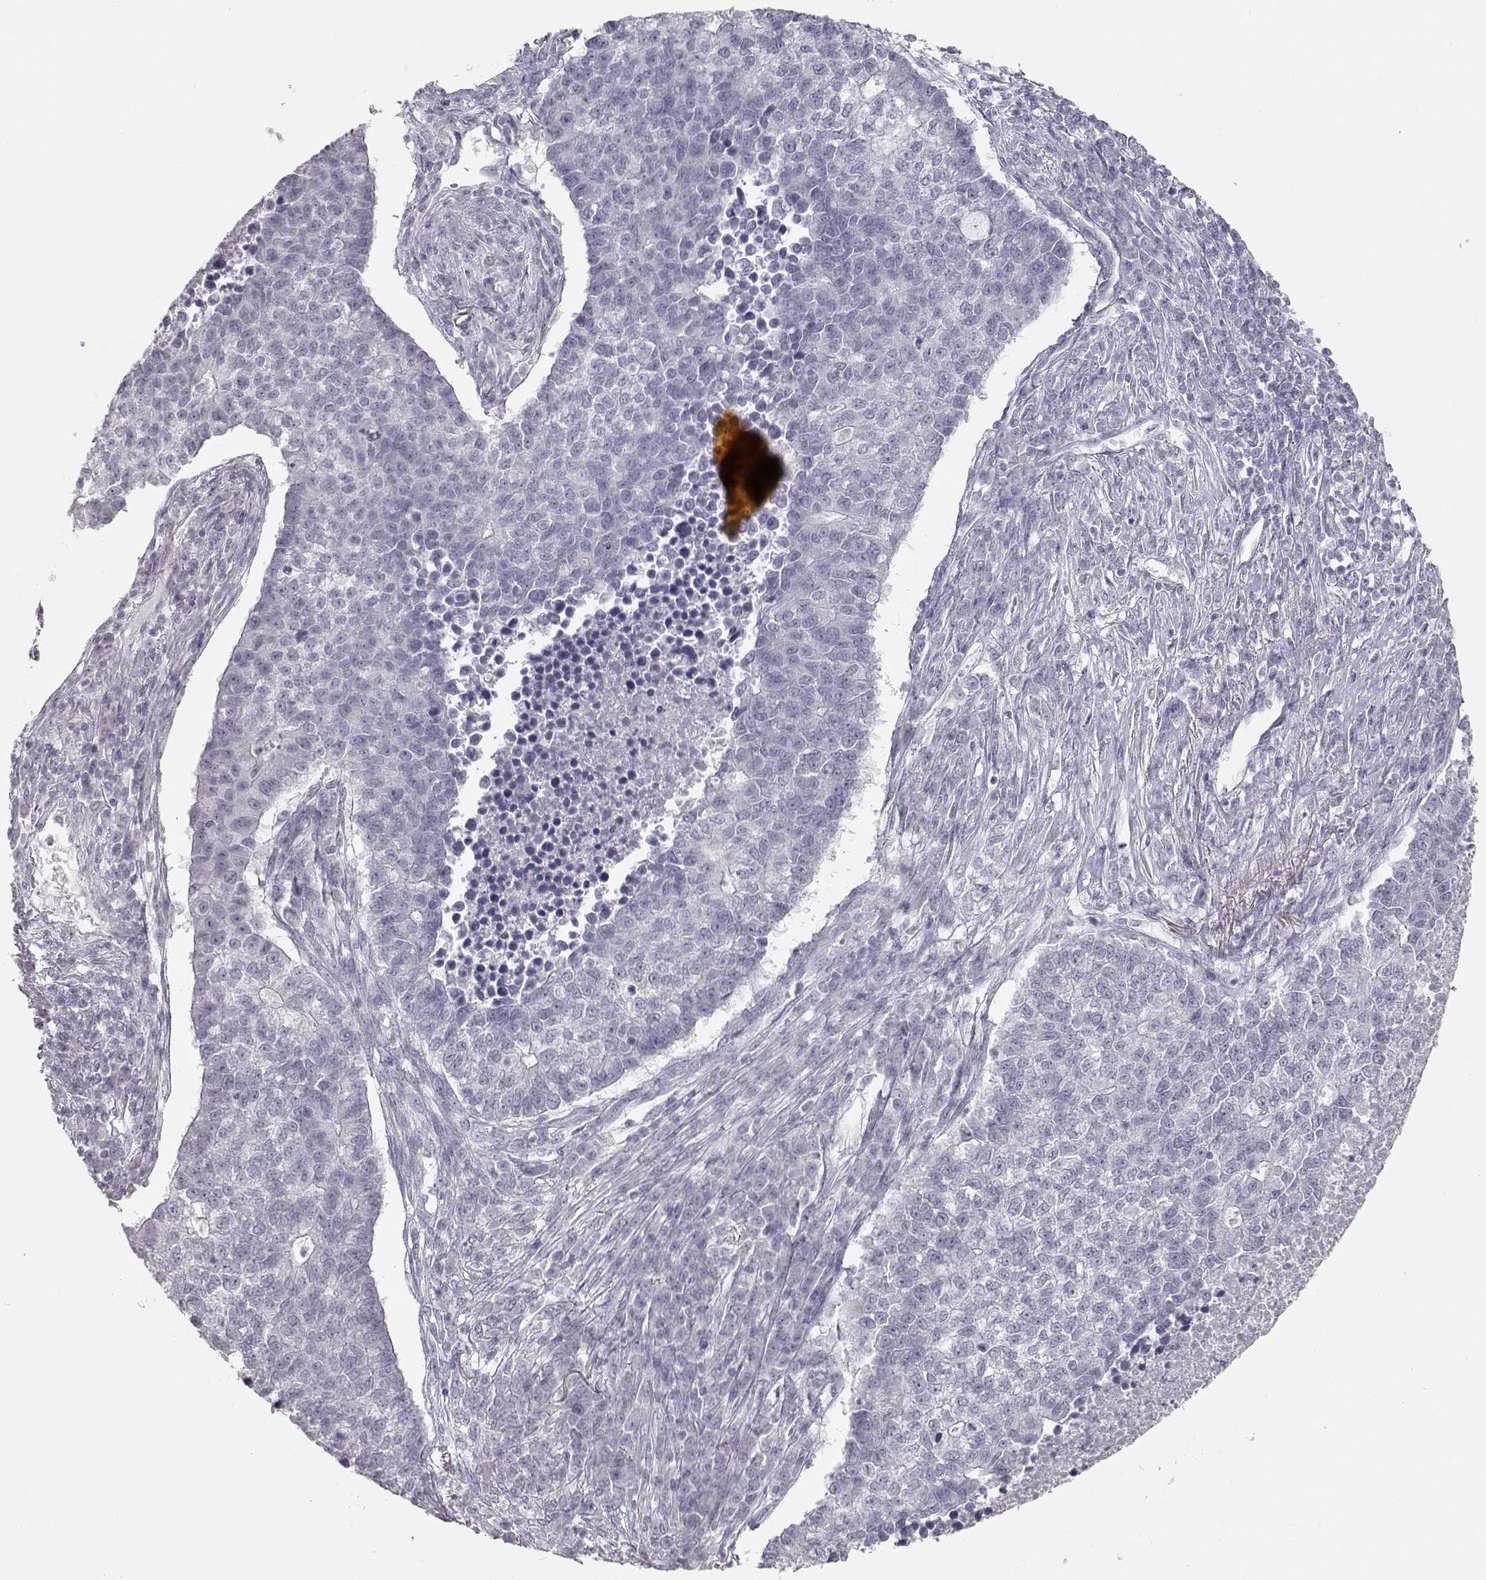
{"staining": {"intensity": "negative", "quantity": "none", "location": "none"}, "tissue": "lung cancer", "cell_type": "Tumor cells", "image_type": "cancer", "snomed": [{"axis": "morphology", "description": "Adenocarcinoma, NOS"}, {"axis": "topography", "description": "Lung"}], "caption": "Protein analysis of lung adenocarcinoma reveals no significant expression in tumor cells. The staining was performed using DAB (3,3'-diaminobenzidine) to visualize the protein expression in brown, while the nuclei were stained in blue with hematoxylin (Magnification: 20x).", "gene": "TKTL1", "patient": {"sex": "male", "age": 57}}